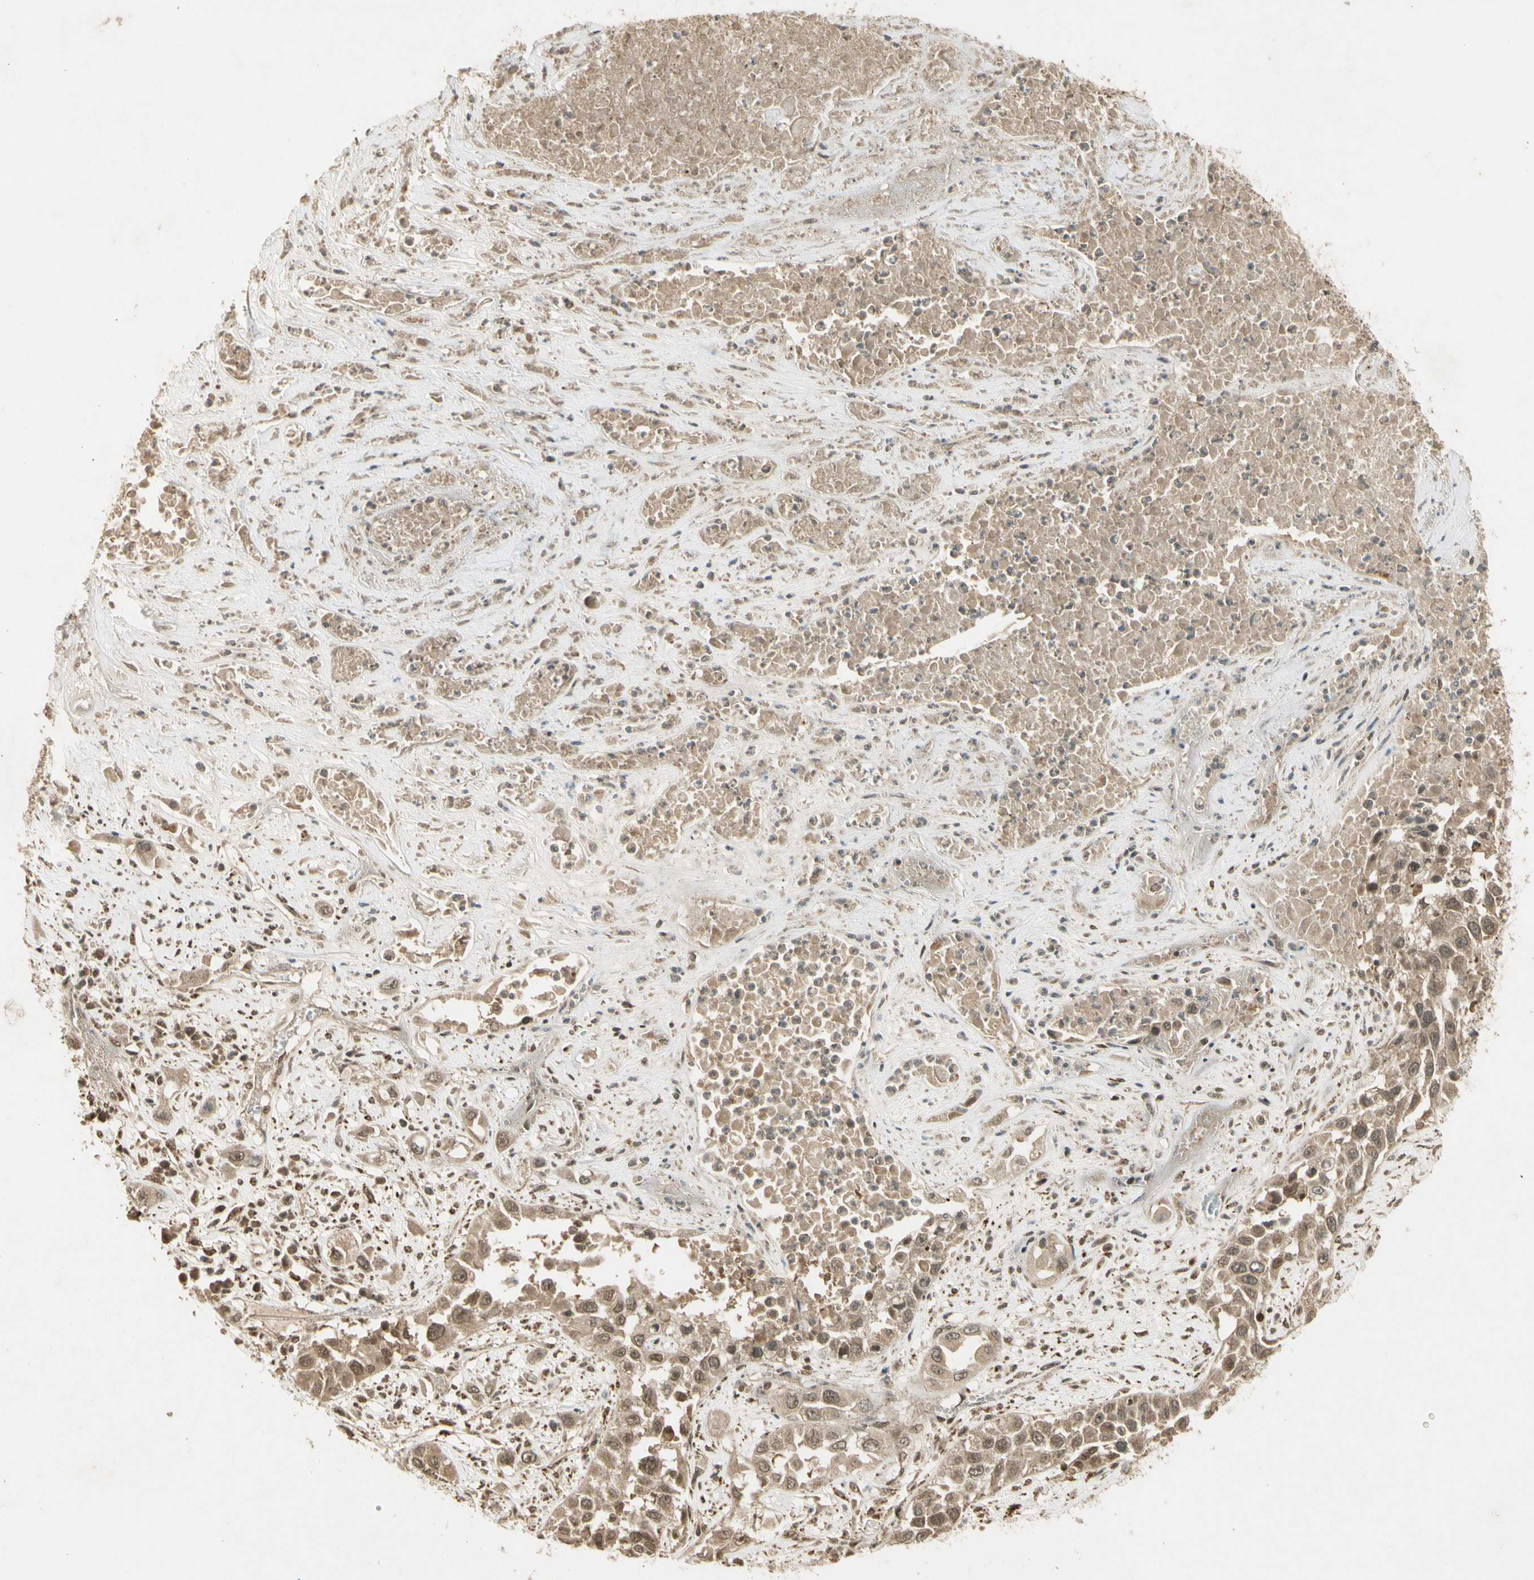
{"staining": {"intensity": "moderate", "quantity": ">75%", "location": "cytoplasmic/membranous,nuclear"}, "tissue": "lung cancer", "cell_type": "Tumor cells", "image_type": "cancer", "snomed": [{"axis": "morphology", "description": "Squamous cell carcinoma, NOS"}, {"axis": "topography", "description": "Lung"}], "caption": "Immunohistochemistry (IHC) (DAB (3,3'-diaminobenzidine)) staining of human lung squamous cell carcinoma reveals moderate cytoplasmic/membranous and nuclear protein staining in approximately >75% of tumor cells.", "gene": "ZNF135", "patient": {"sex": "male", "age": 71}}